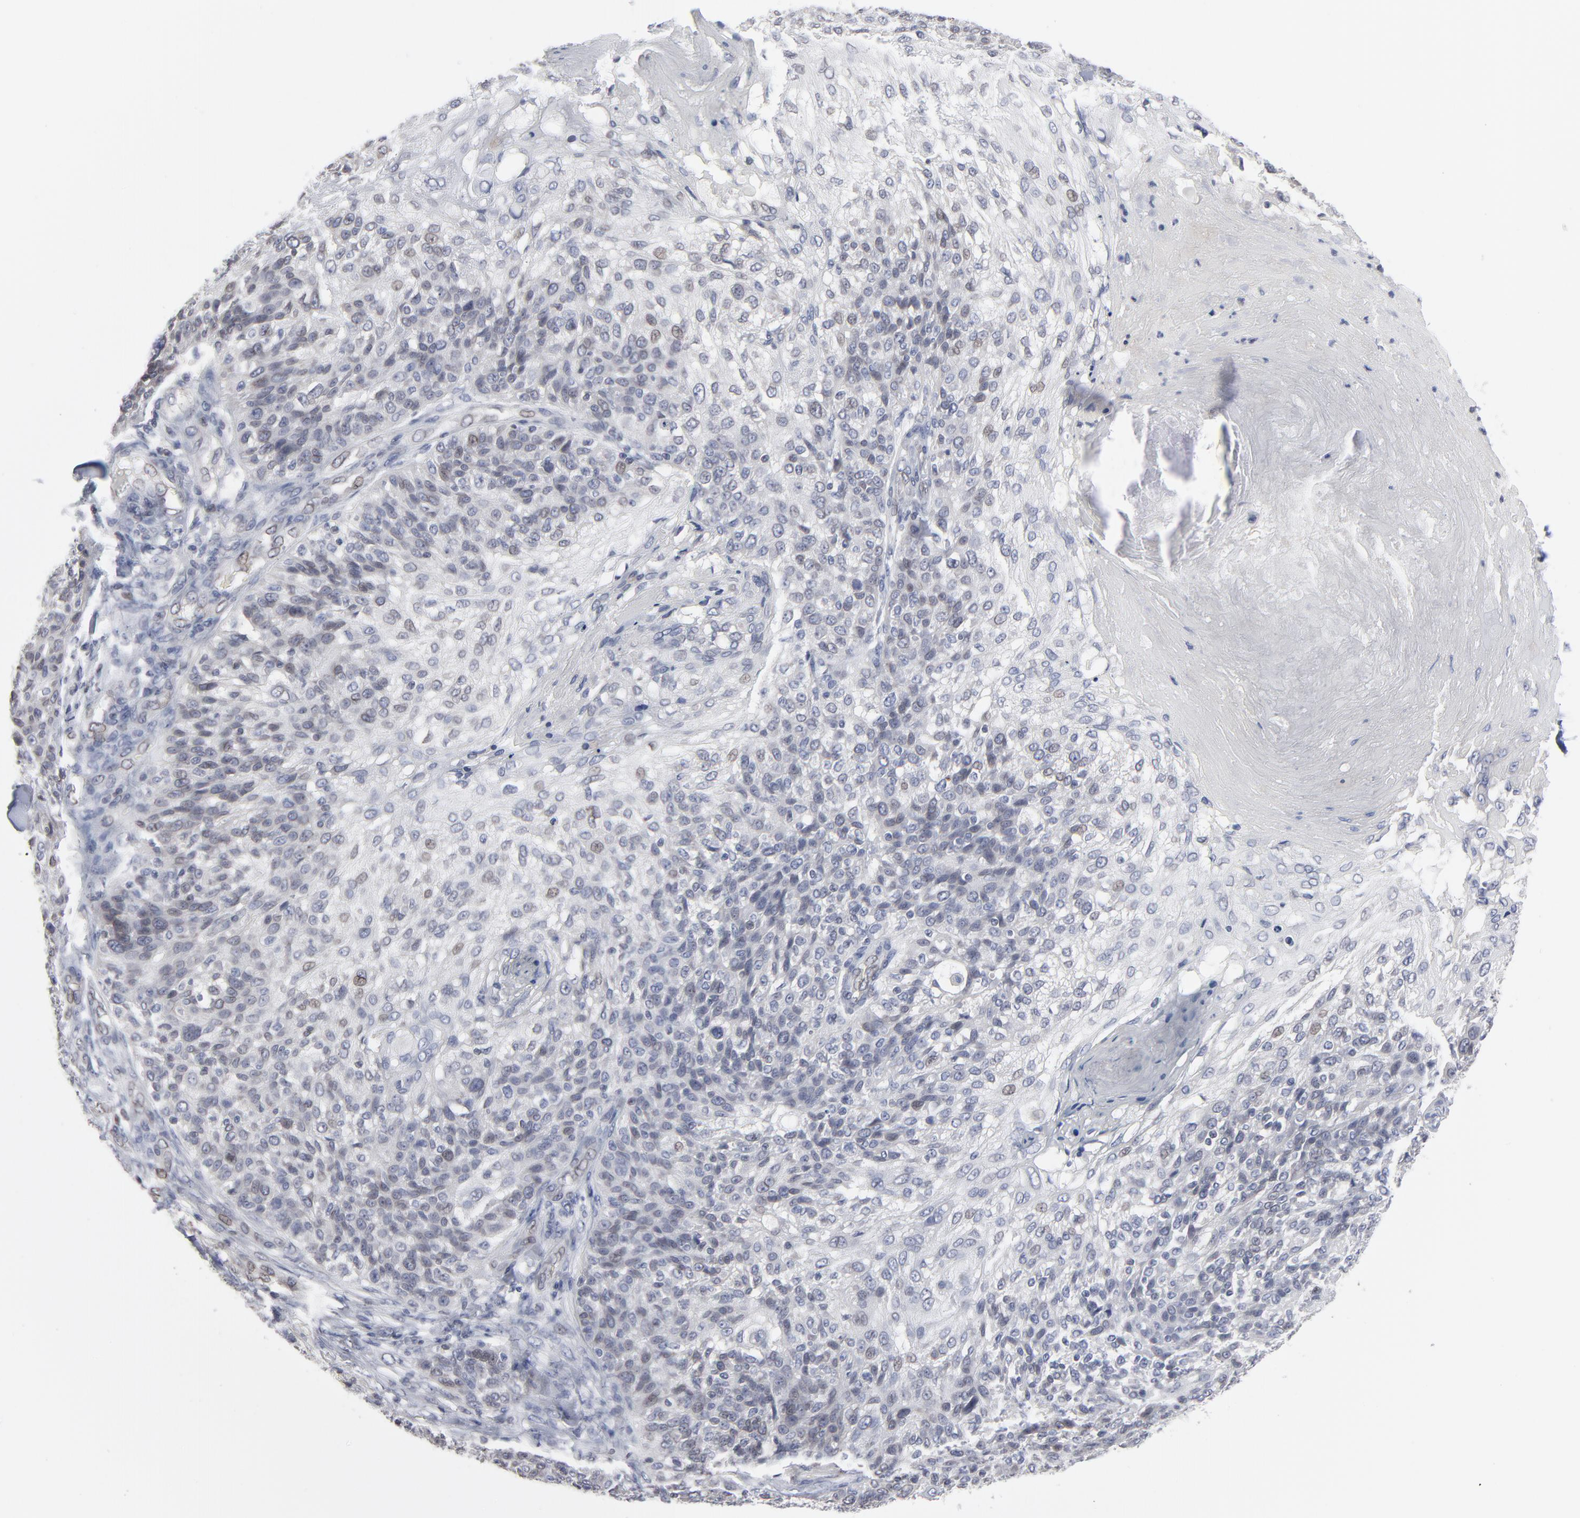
{"staining": {"intensity": "weak", "quantity": ">75%", "location": "cytoplasmic/membranous,nuclear"}, "tissue": "skin cancer", "cell_type": "Tumor cells", "image_type": "cancer", "snomed": [{"axis": "morphology", "description": "Normal tissue, NOS"}, {"axis": "morphology", "description": "Squamous cell carcinoma, NOS"}, {"axis": "topography", "description": "Skin"}], "caption": "A brown stain highlights weak cytoplasmic/membranous and nuclear staining of a protein in skin cancer (squamous cell carcinoma) tumor cells.", "gene": "SYNE2", "patient": {"sex": "female", "age": 83}}